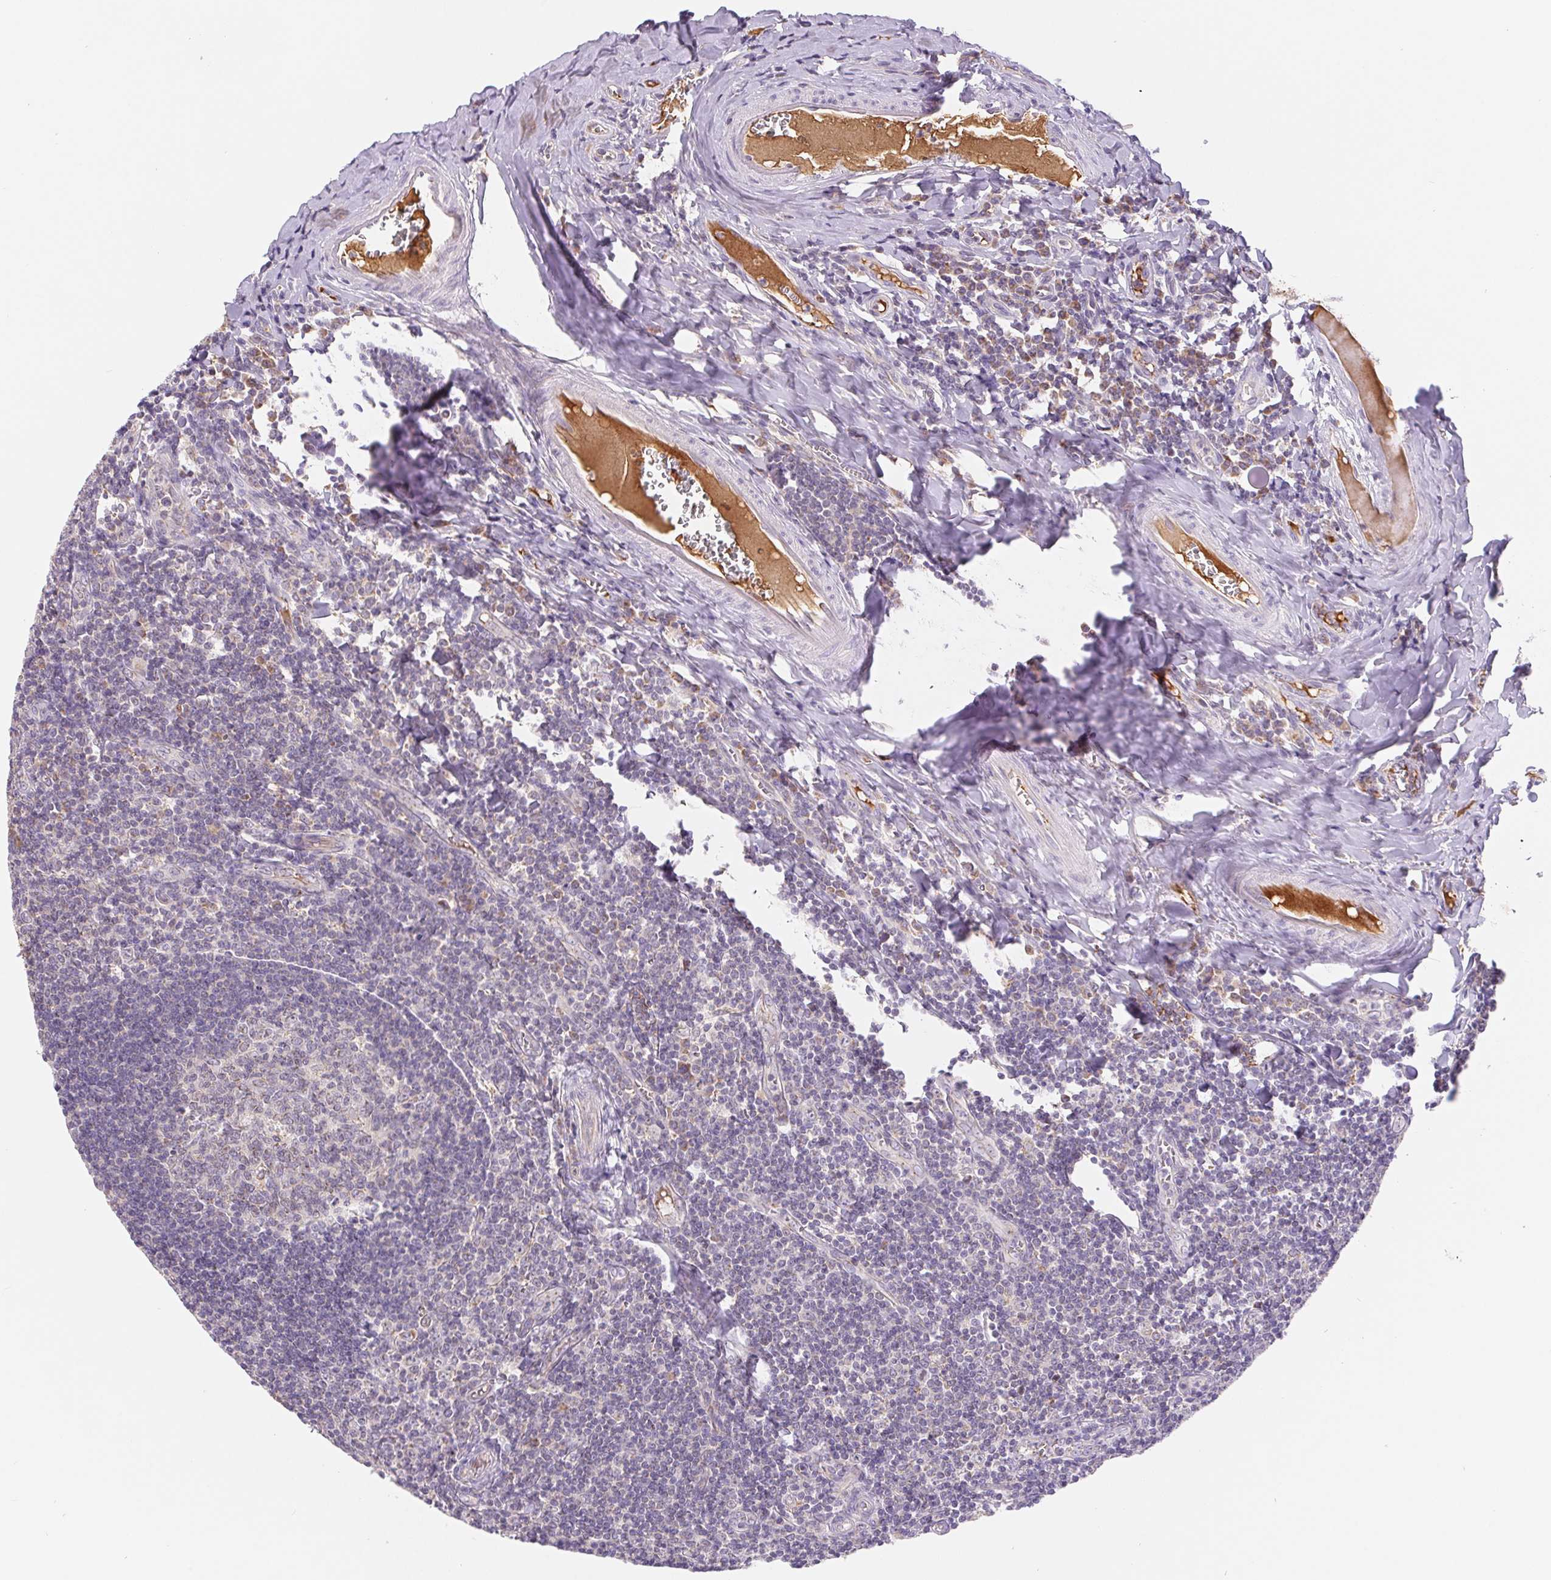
{"staining": {"intensity": "moderate", "quantity": "<25%", "location": "cytoplasmic/membranous"}, "tissue": "tonsil", "cell_type": "Germinal center cells", "image_type": "normal", "snomed": [{"axis": "morphology", "description": "Normal tissue, NOS"}, {"axis": "morphology", "description": "Inflammation, NOS"}, {"axis": "topography", "description": "Tonsil"}], "caption": "DAB immunohistochemical staining of unremarkable tonsil demonstrates moderate cytoplasmic/membranous protein staining in approximately <25% of germinal center cells. (brown staining indicates protein expression, while blue staining denotes nuclei).", "gene": "EMC6", "patient": {"sex": "female", "age": 31}}